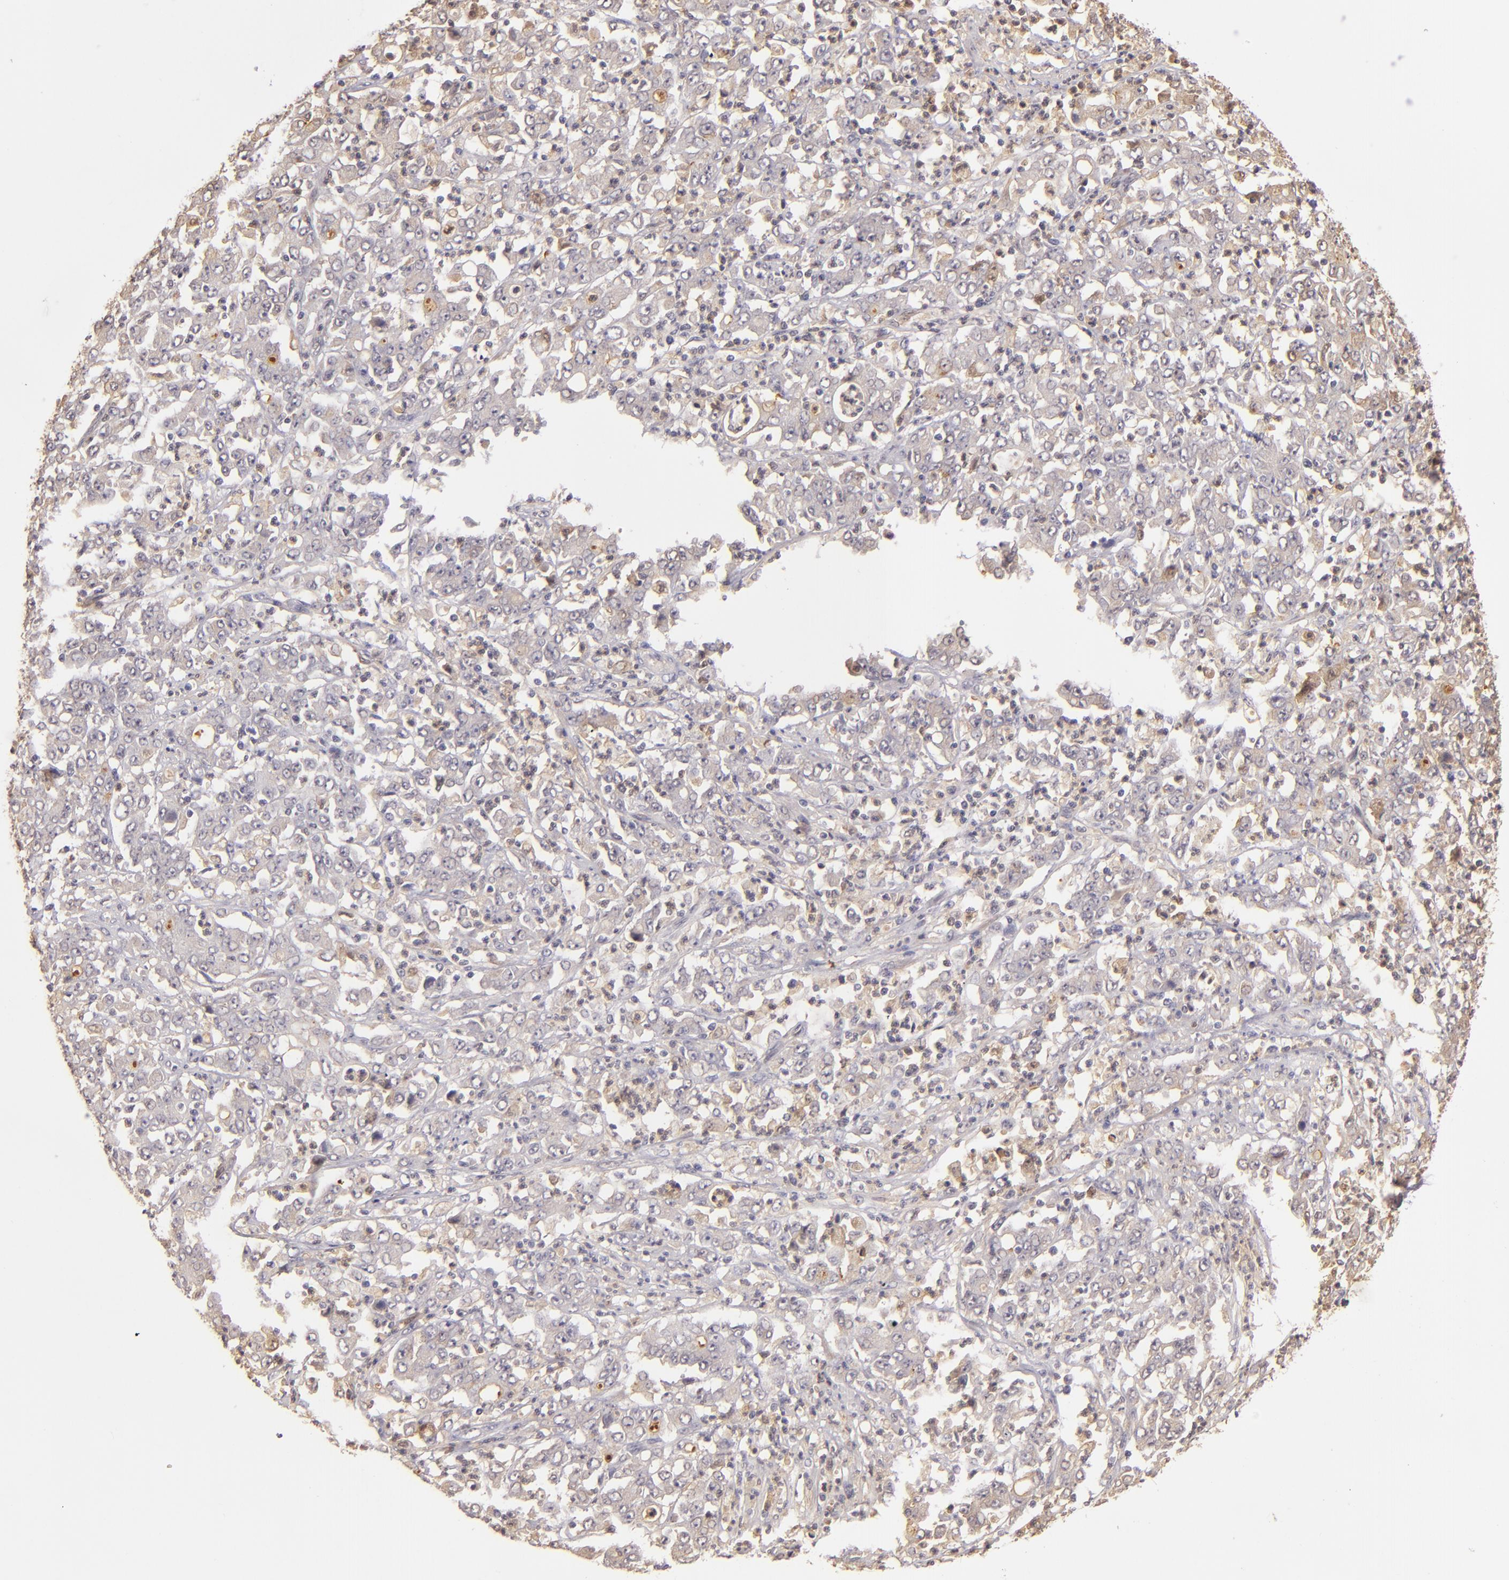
{"staining": {"intensity": "weak", "quantity": ">75%", "location": "cytoplasmic/membranous"}, "tissue": "stomach cancer", "cell_type": "Tumor cells", "image_type": "cancer", "snomed": [{"axis": "morphology", "description": "Adenocarcinoma, NOS"}, {"axis": "topography", "description": "Stomach, lower"}], "caption": "High-power microscopy captured an IHC micrograph of adenocarcinoma (stomach), revealing weak cytoplasmic/membranous positivity in approximately >75% of tumor cells. (DAB = brown stain, brightfield microscopy at high magnification).", "gene": "LRG1", "patient": {"sex": "female", "age": 71}}